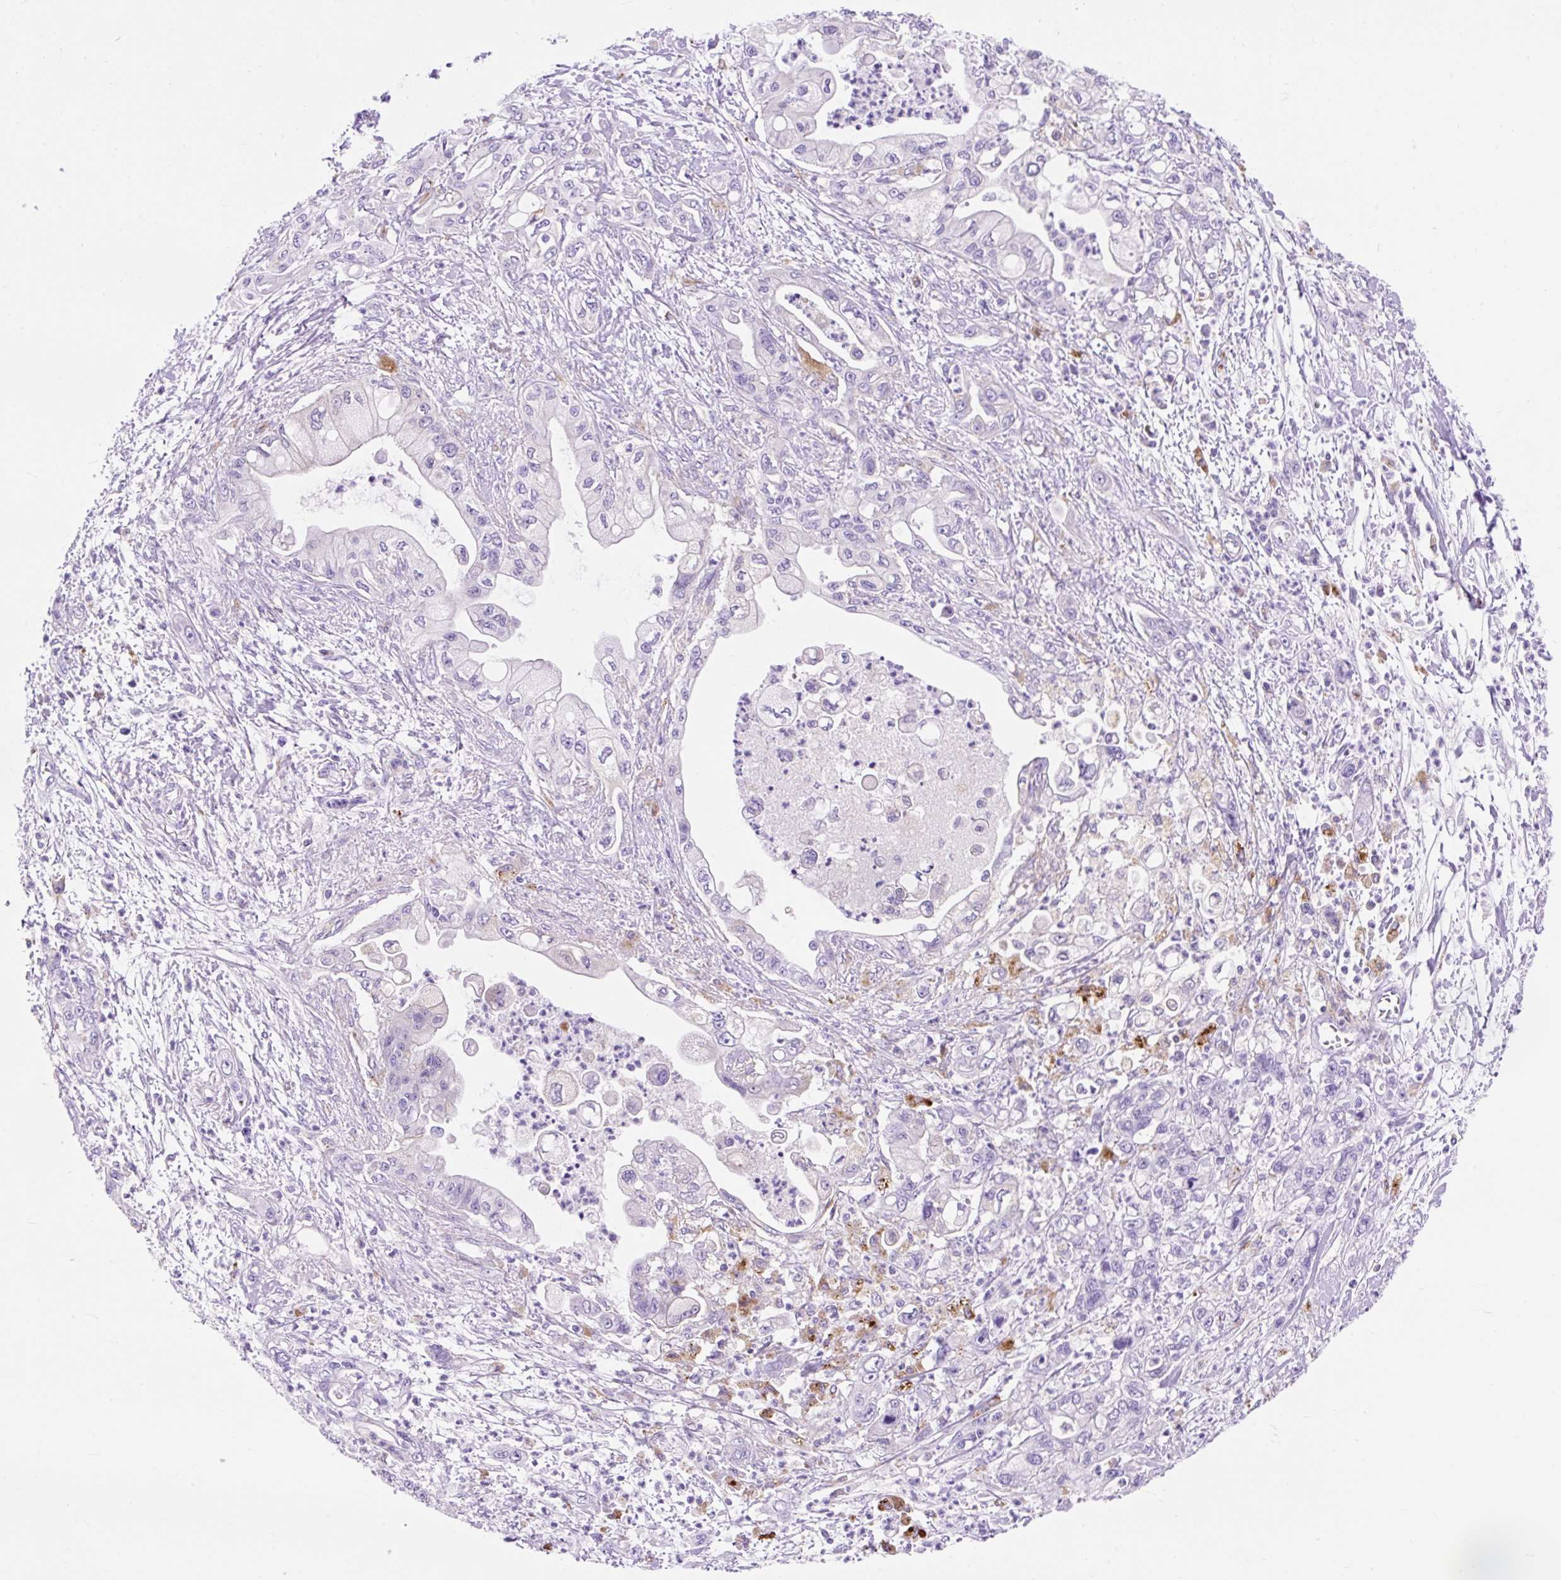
{"staining": {"intensity": "weak", "quantity": "<25%", "location": "cytoplasmic/membranous"}, "tissue": "pancreatic cancer", "cell_type": "Tumor cells", "image_type": "cancer", "snomed": [{"axis": "morphology", "description": "Adenocarcinoma, NOS"}, {"axis": "topography", "description": "Pancreas"}], "caption": "The photomicrograph displays no staining of tumor cells in pancreatic adenocarcinoma.", "gene": "HEXB", "patient": {"sex": "male", "age": 61}}